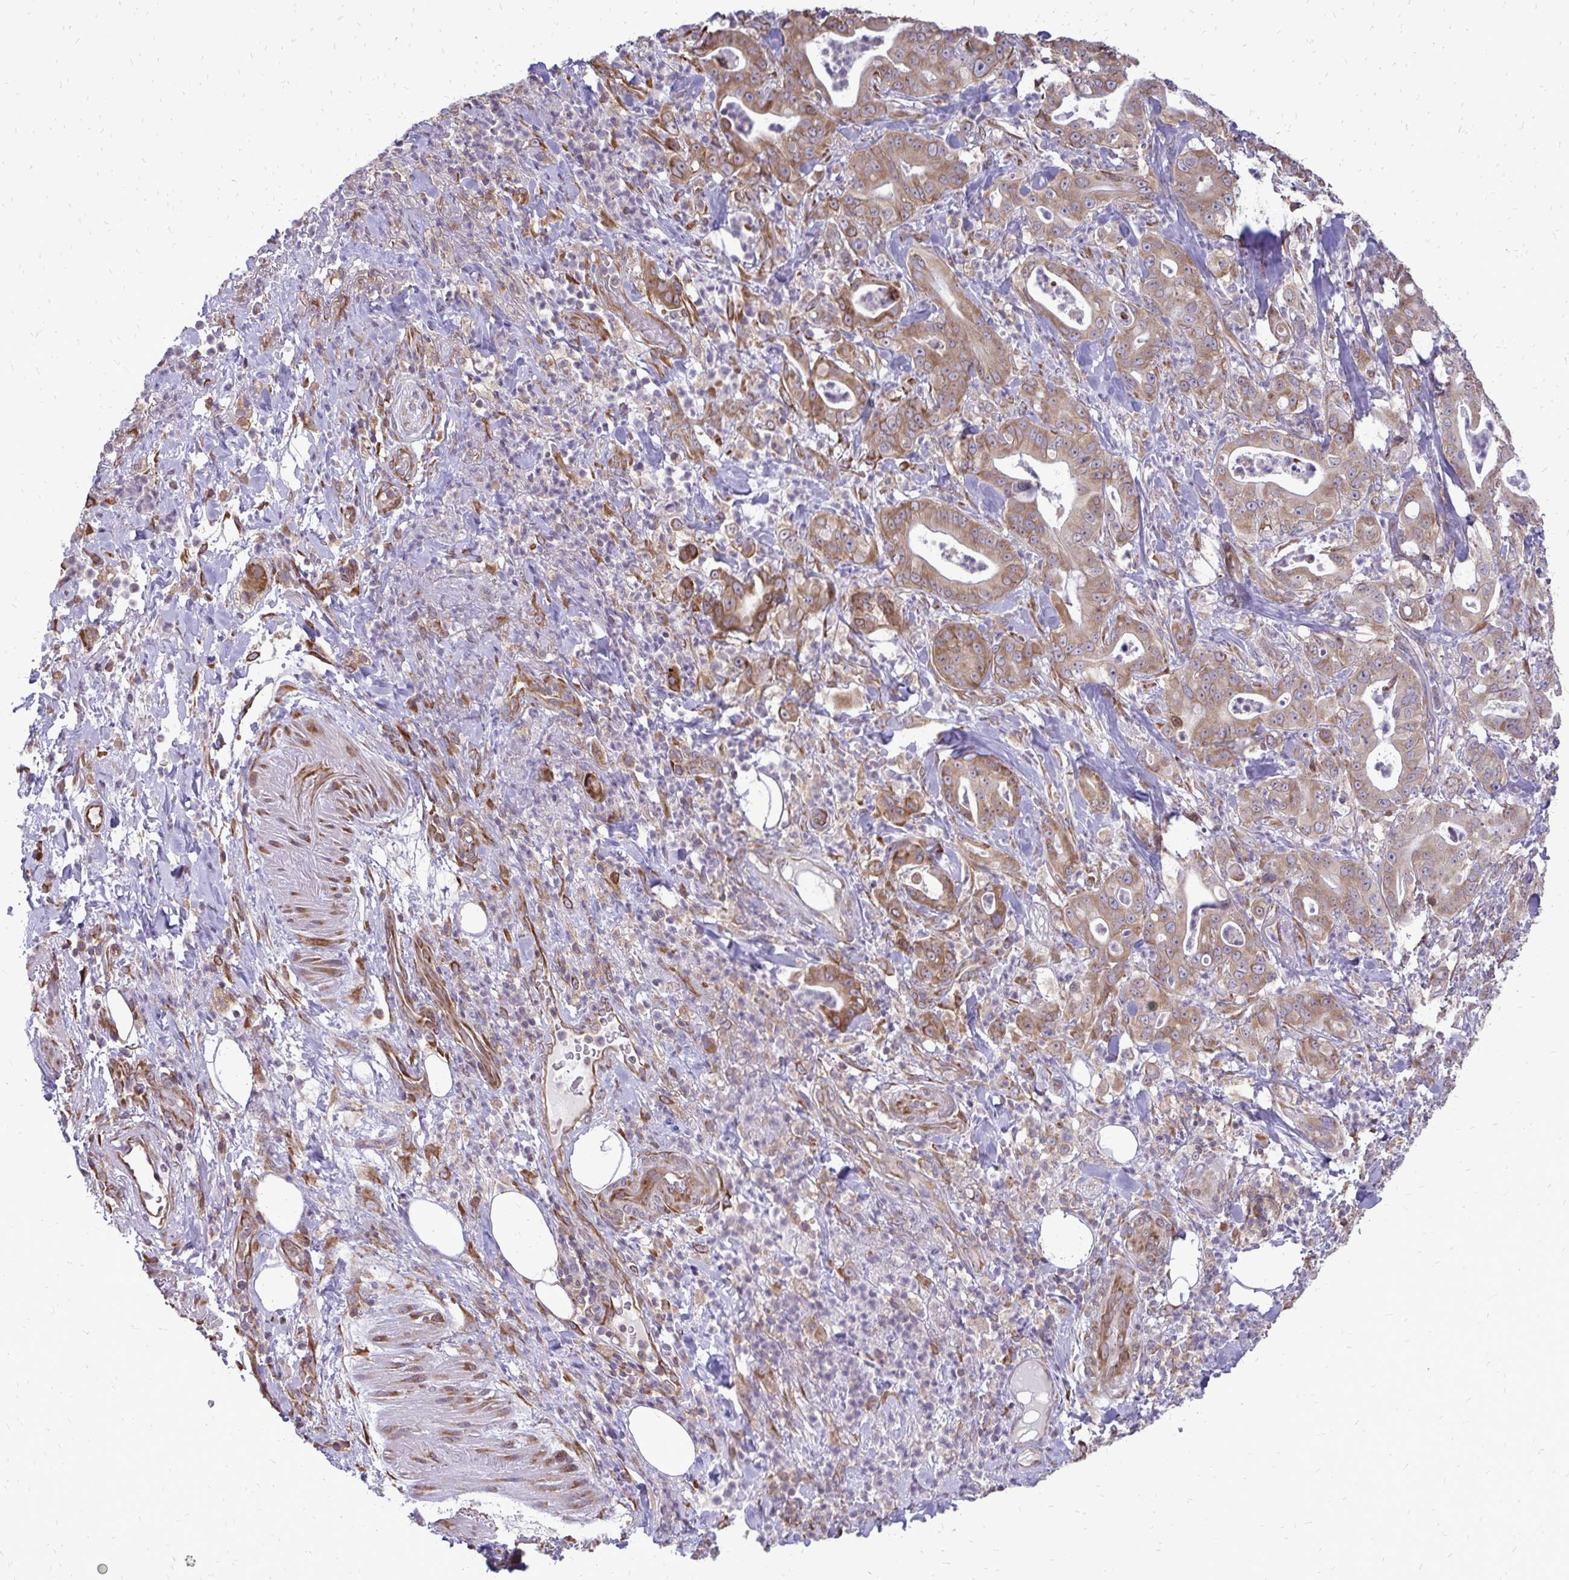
{"staining": {"intensity": "moderate", "quantity": ">75%", "location": "cytoplasmic/membranous"}, "tissue": "pancreatic cancer", "cell_type": "Tumor cells", "image_type": "cancer", "snomed": [{"axis": "morphology", "description": "Adenocarcinoma, NOS"}, {"axis": "topography", "description": "Pancreas"}], "caption": "An immunohistochemistry image of tumor tissue is shown. Protein staining in brown labels moderate cytoplasmic/membranous positivity in pancreatic cancer within tumor cells.", "gene": "RPS3", "patient": {"sex": "male", "age": 71}}